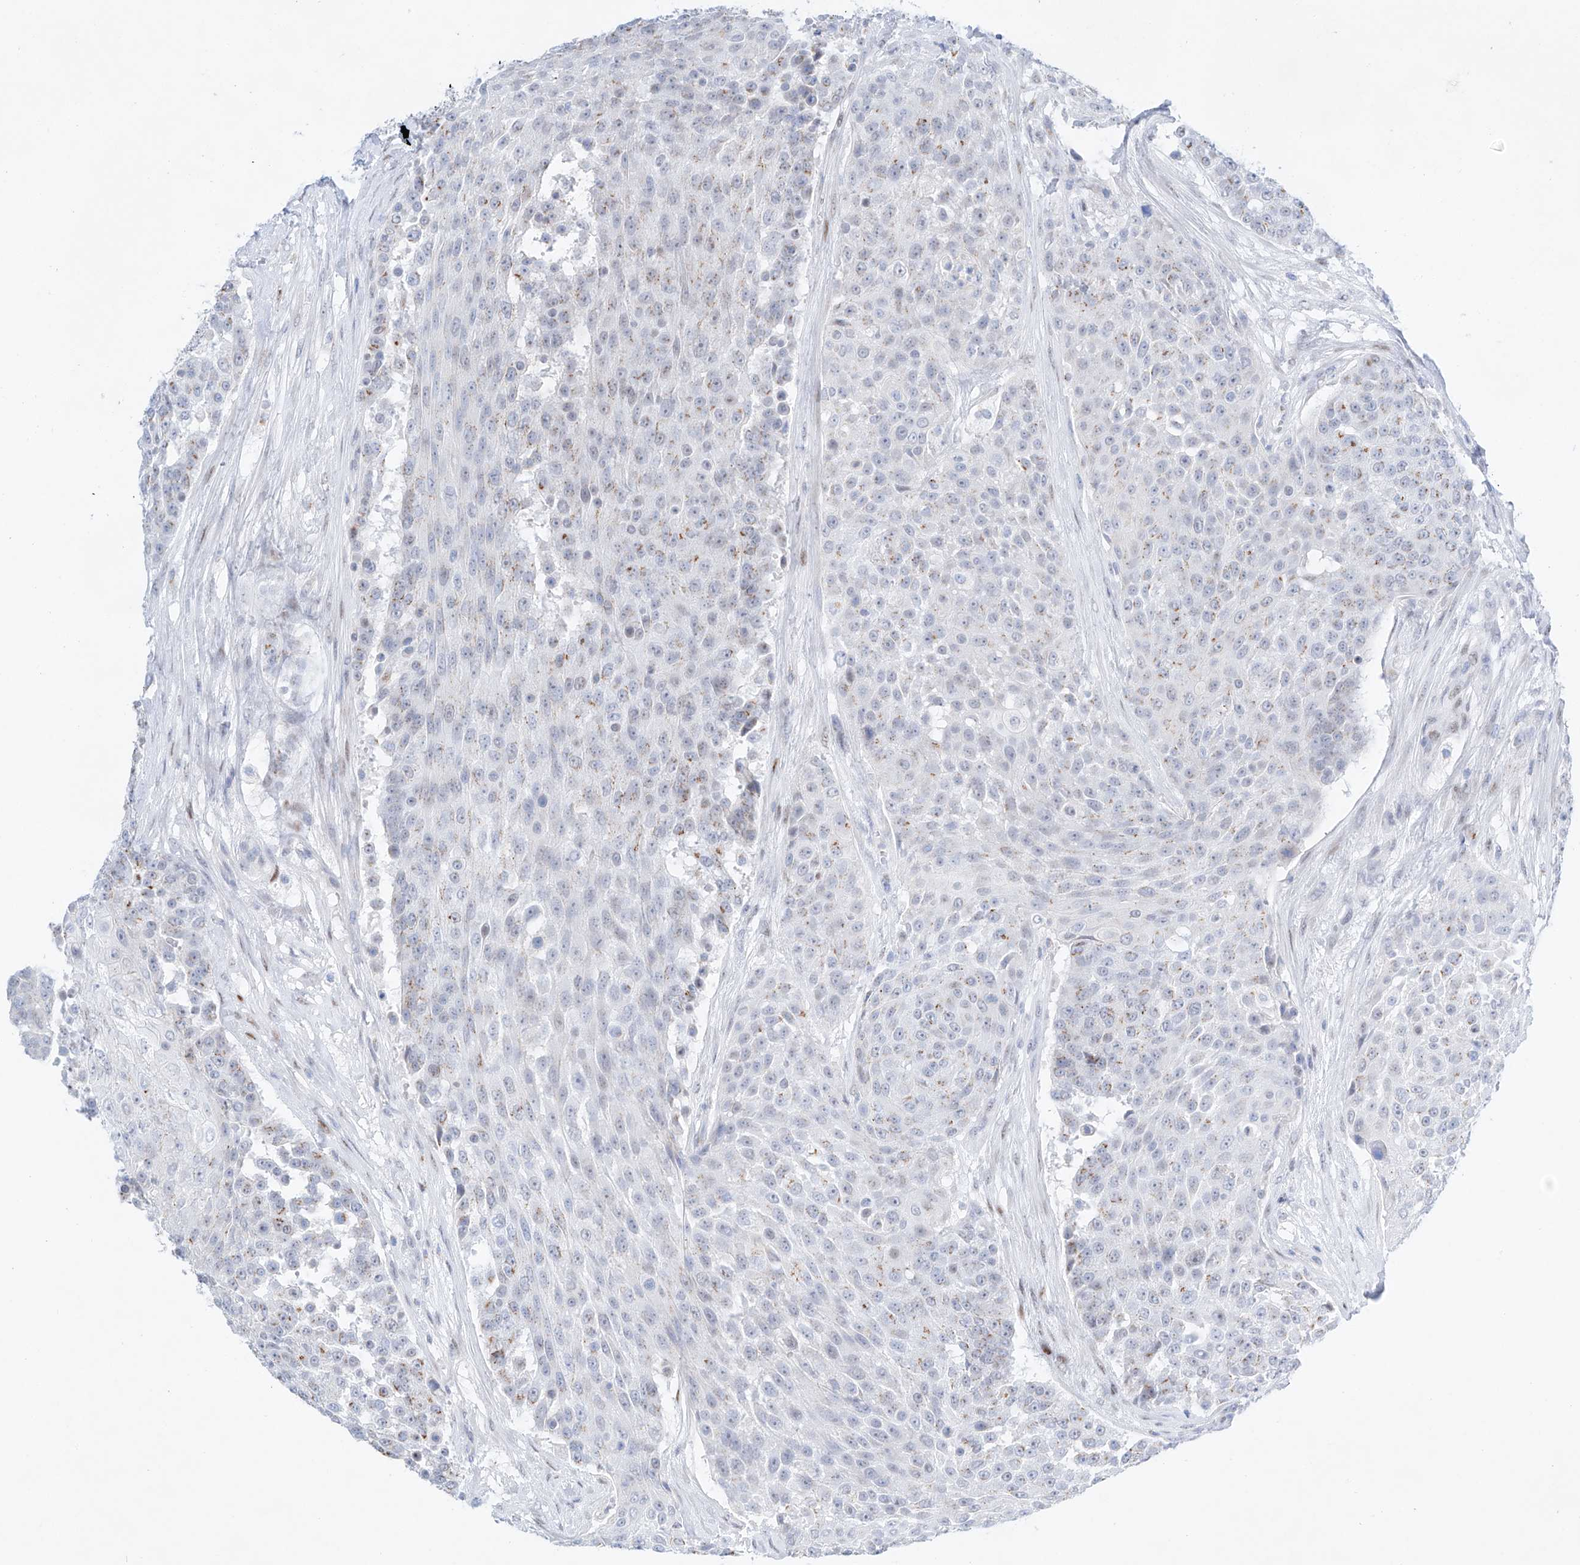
{"staining": {"intensity": "weak", "quantity": "25%-75%", "location": "cytoplasmic/membranous"}, "tissue": "urothelial cancer", "cell_type": "Tumor cells", "image_type": "cancer", "snomed": [{"axis": "morphology", "description": "Urothelial carcinoma, High grade"}, {"axis": "topography", "description": "Urinary bladder"}], "caption": "Human urothelial cancer stained with a brown dye displays weak cytoplasmic/membranous positive positivity in about 25%-75% of tumor cells.", "gene": "NT5C3B", "patient": {"sex": "female", "age": 63}}